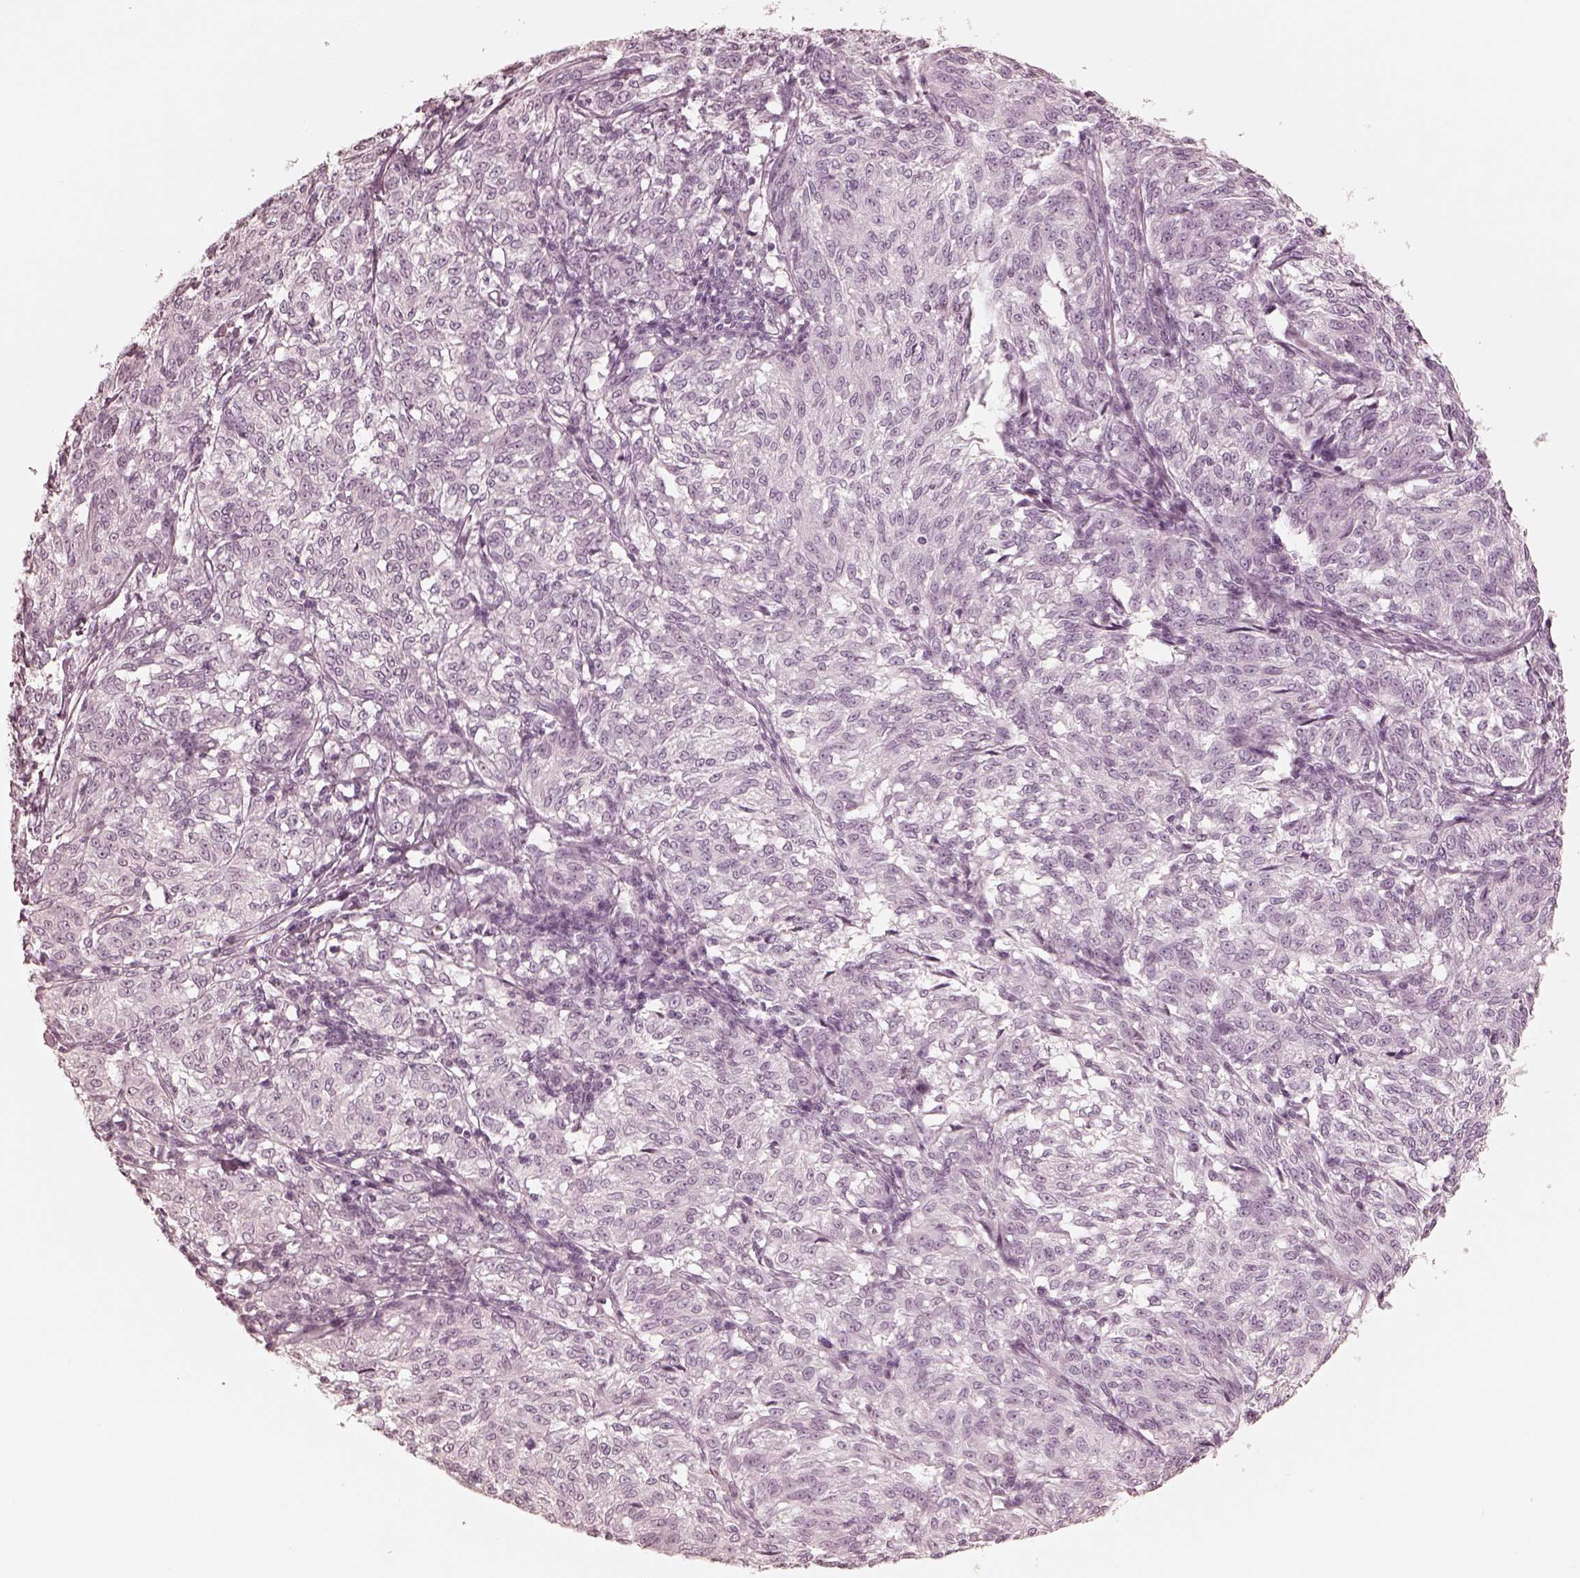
{"staining": {"intensity": "negative", "quantity": "none", "location": "none"}, "tissue": "melanoma", "cell_type": "Tumor cells", "image_type": "cancer", "snomed": [{"axis": "morphology", "description": "Malignant melanoma, NOS"}, {"axis": "topography", "description": "Skin"}], "caption": "This is an immunohistochemistry (IHC) histopathology image of human malignant melanoma. There is no staining in tumor cells.", "gene": "CALR3", "patient": {"sex": "female", "age": 72}}